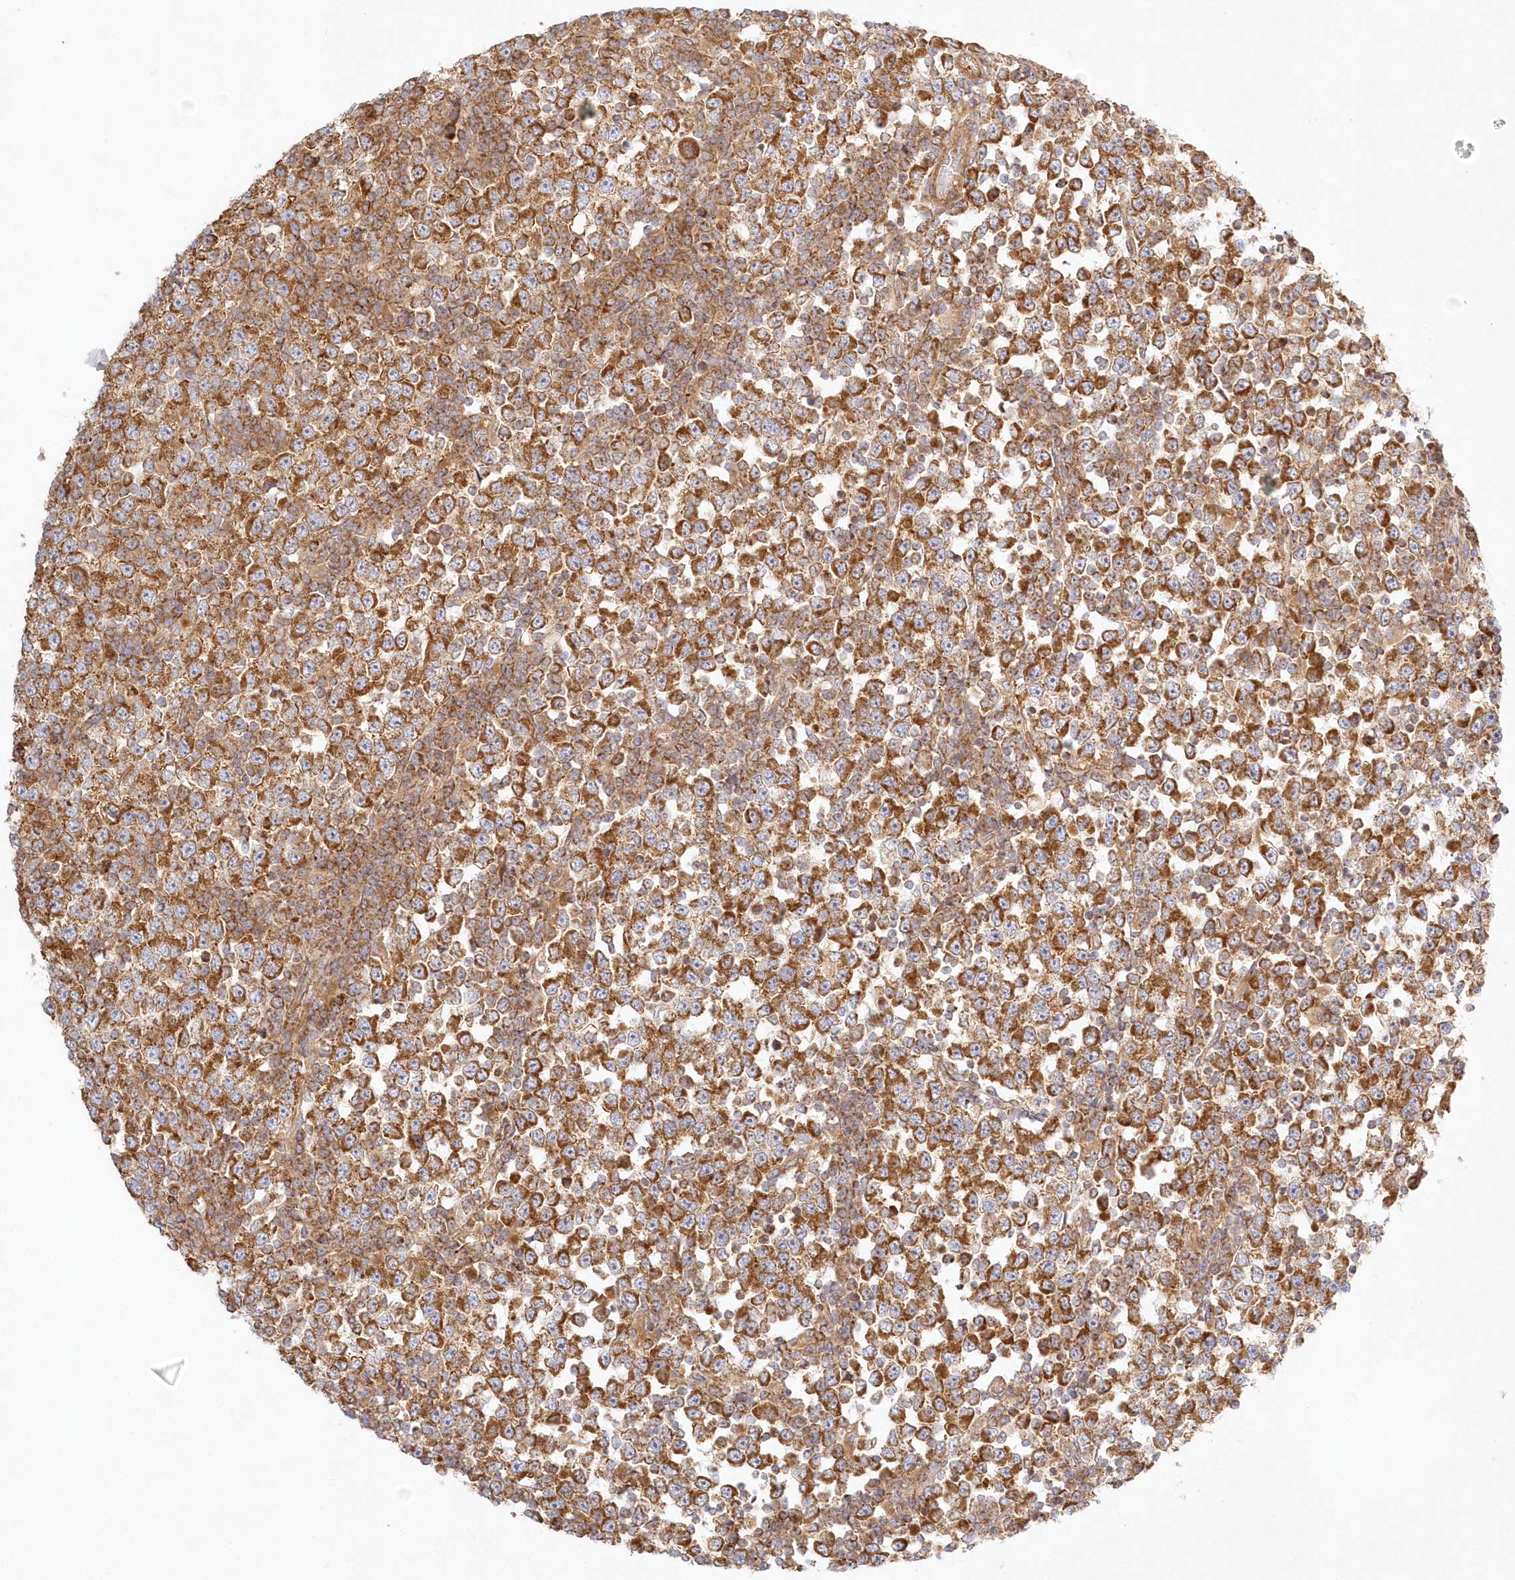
{"staining": {"intensity": "strong", "quantity": ">75%", "location": "cytoplasmic/membranous"}, "tissue": "testis cancer", "cell_type": "Tumor cells", "image_type": "cancer", "snomed": [{"axis": "morphology", "description": "Seminoma, NOS"}, {"axis": "topography", "description": "Testis"}], "caption": "This micrograph displays testis seminoma stained with immunohistochemistry to label a protein in brown. The cytoplasmic/membranous of tumor cells show strong positivity for the protein. Nuclei are counter-stained blue.", "gene": "KIAA0232", "patient": {"sex": "male", "age": 65}}